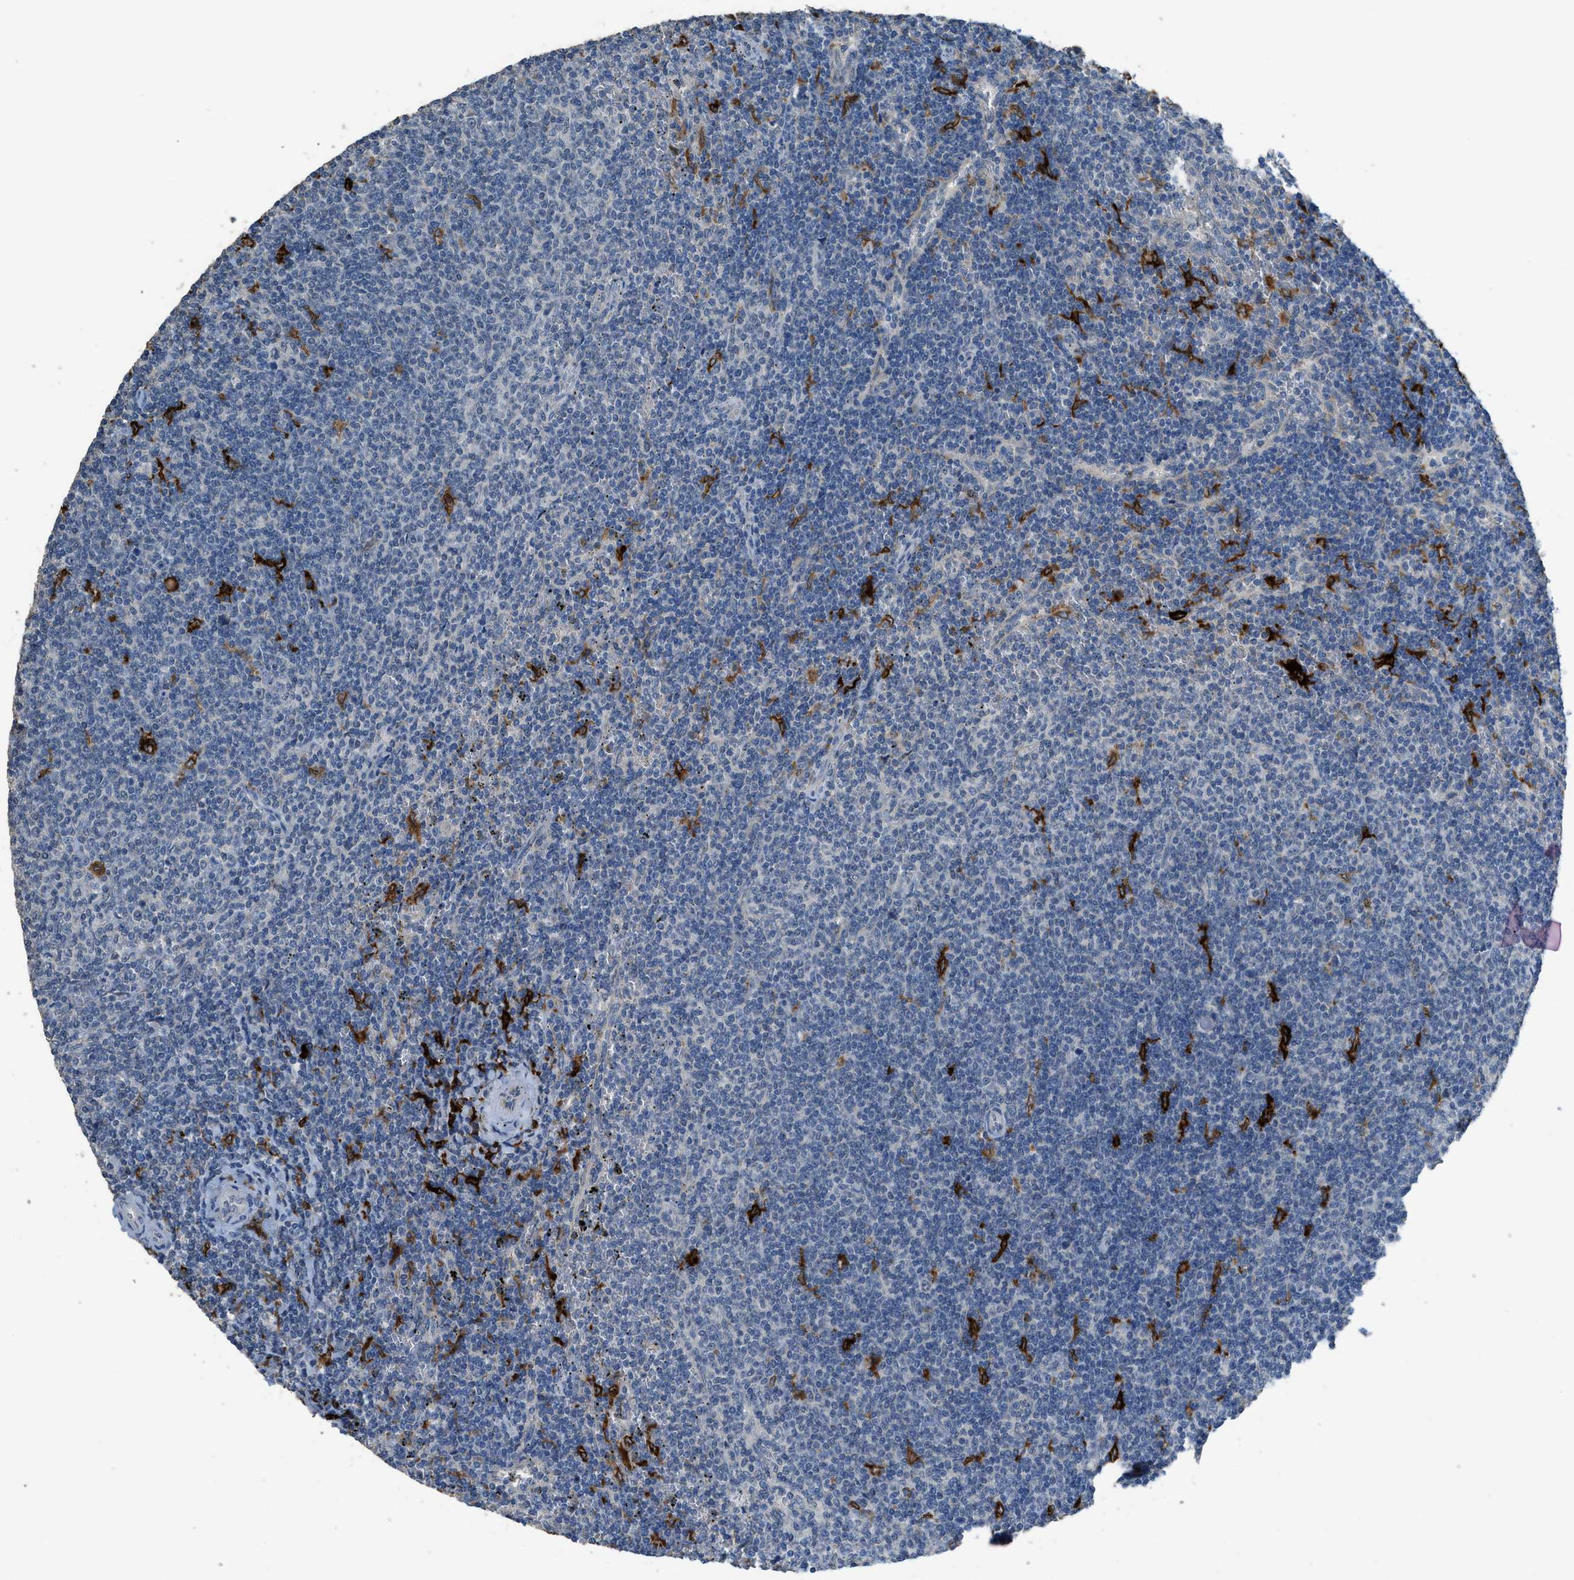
{"staining": {"intensity": "negative", "quantity": "none", "location": "none"}, "tissue": "lymphoma", "cell_type": "Tumor cells", "image_type": "cancer", "snomed": [{"axis": "morphology", "description": "Malignant lymphoma, non-Hodgkin's type, Low grade"}, {"axis": "topography", "description": "Spleen"}], "caption": "Tumor cells show no significant positivity in malignant lymphoma, non-Hodgkin's type (low-grade). (Stains: DAB (3,3'-diaminobenzidine) IHC with hematoxylin counter stain, Microscopy: brightfield microscopy at high magnification).", "gene": "TIMD4", "patient": {"sex": "female", "age": 50}}